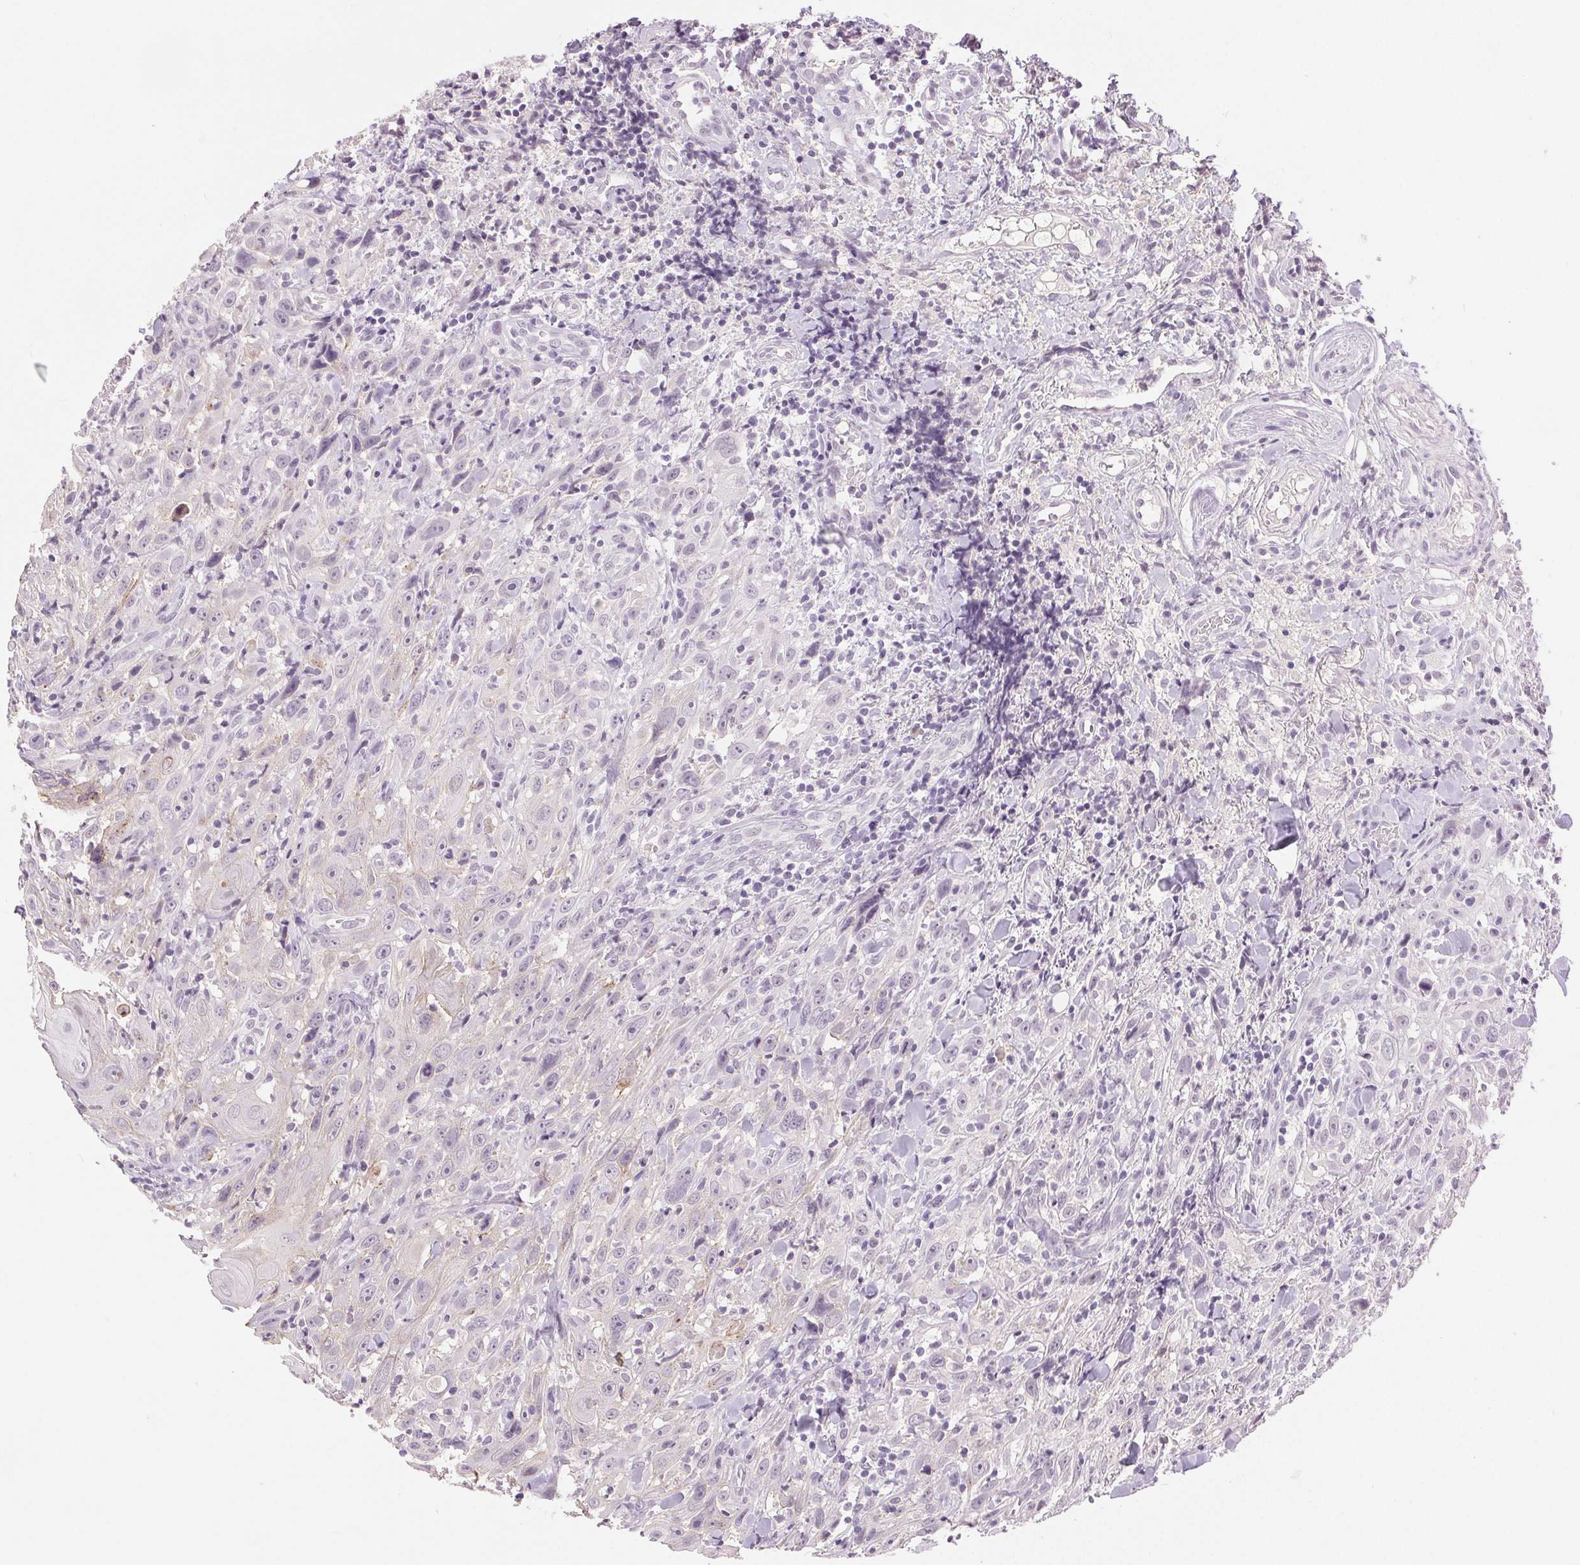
{"staining": {"intensity": "negative", "quantity": "none", "location": "none"}, "tissue": "head and neck cancer", "cell_type": "Tumor cells", "image_type": "cancer", "snomed": [{"axis": "morphology", "description": "Squamous cell carcinoma, NOS"}, {"axis": "topography", "description": "Head-Neck"}], "caption": "There is no significant positivity in tumor cells of head and neck cancer (squamous cell carcinoma).", "gene": "DSG3", "patient": {"sex": "female", "age": 95}}